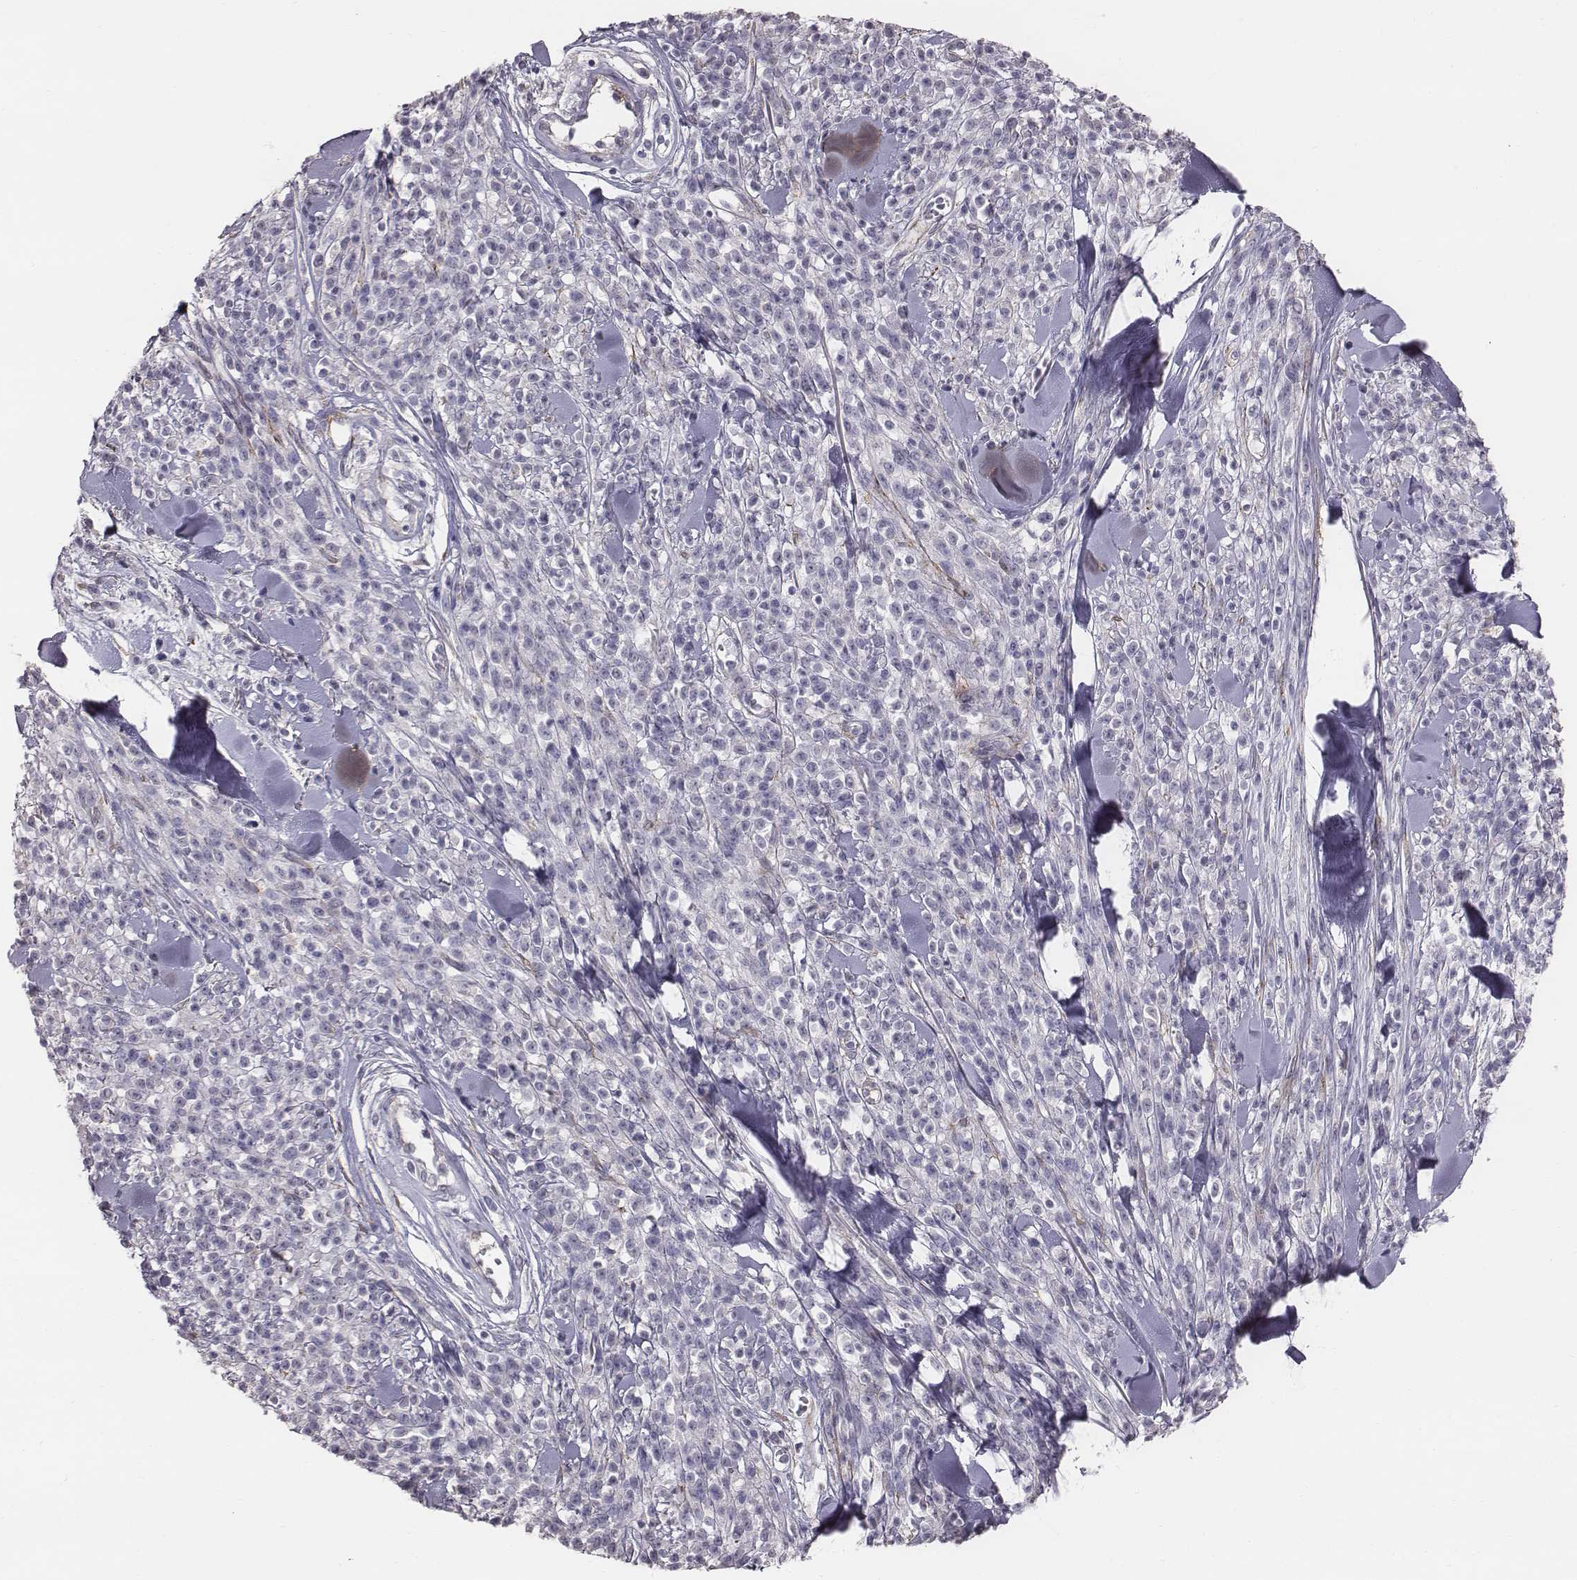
{"staining": {"intensity": "negative", "quantity": "none", "location": "none"}, "tissue": "melanoma", "cell_type": "Tumor cells", "image_type": "cancer", "snomed": [{"axis": "morphology", "description": "Malignant melanoma, NOS"}, {"axis": "topography", "description": "Skin"}, {"axis": "topography", "description": "Skin of trunk"}], "caption": "A photomicrograph of human melanoma is negative for staining in tumor cells.", "gene": "PRKCZ", "patient": {"sex": "male", "age": 74}}